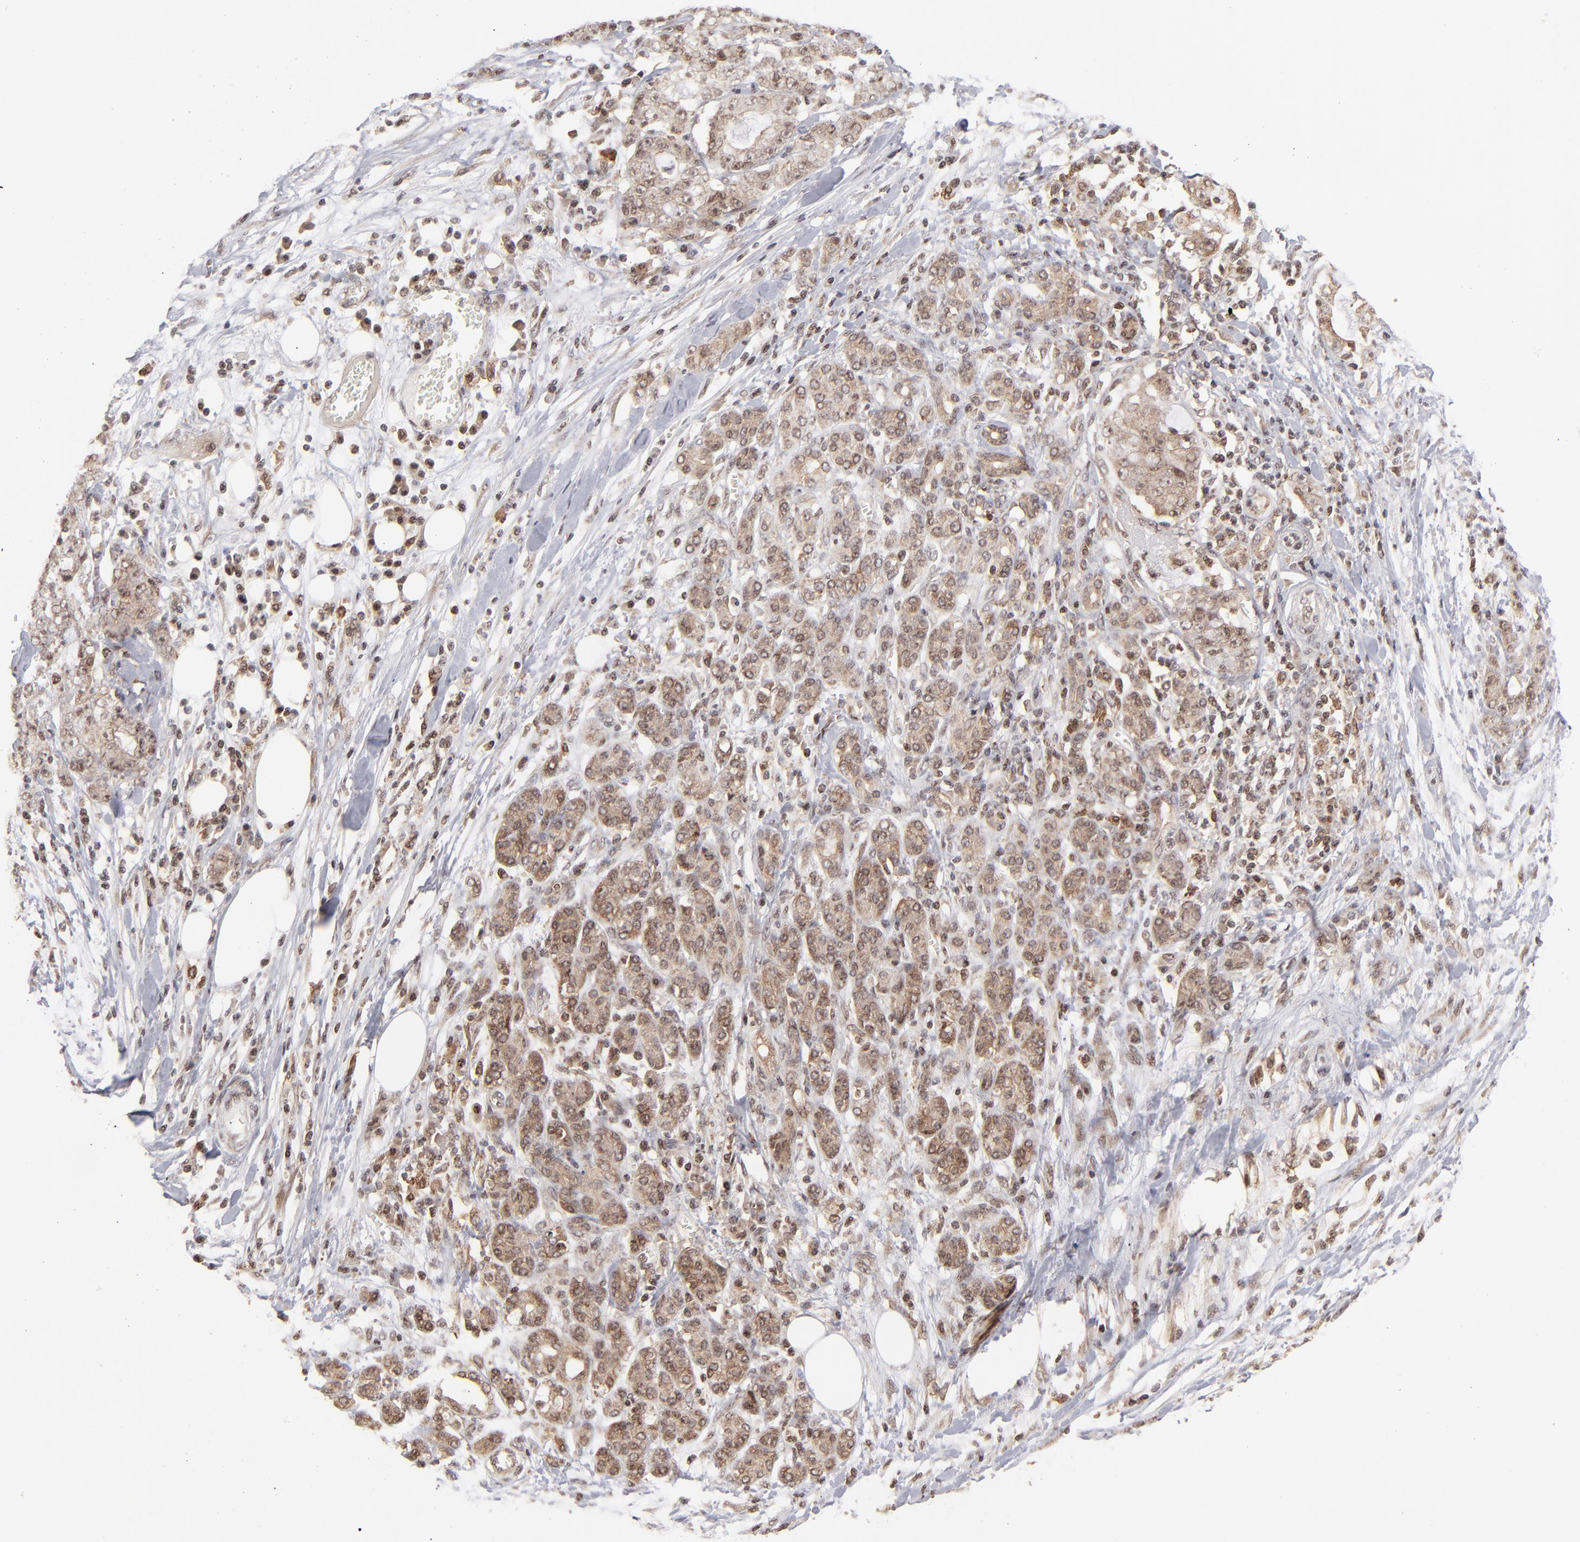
{"staining": {"intensity": "moderate", "quantity": ">75%", "location": "cytoplasmic/membranous,nuclear"}, "tissue": "pancreatic cancer", "cell_type": "Tumor cells", "image_type": "cancer", "snomed": [{"axis": "morphology", "description": "Adenocarcinoma, NOS"}, {"axis": "topography", "description": "Pancreas"}], "caption": "Immunohistochemical staining of human pancreatic adenocarcinoma reveals moderate cytoplasmic/membranous and nuclear protein expression in about >75% of tumor cells.", "gene": "RGS6", "patient": {"sex": "female", "age": 73}}